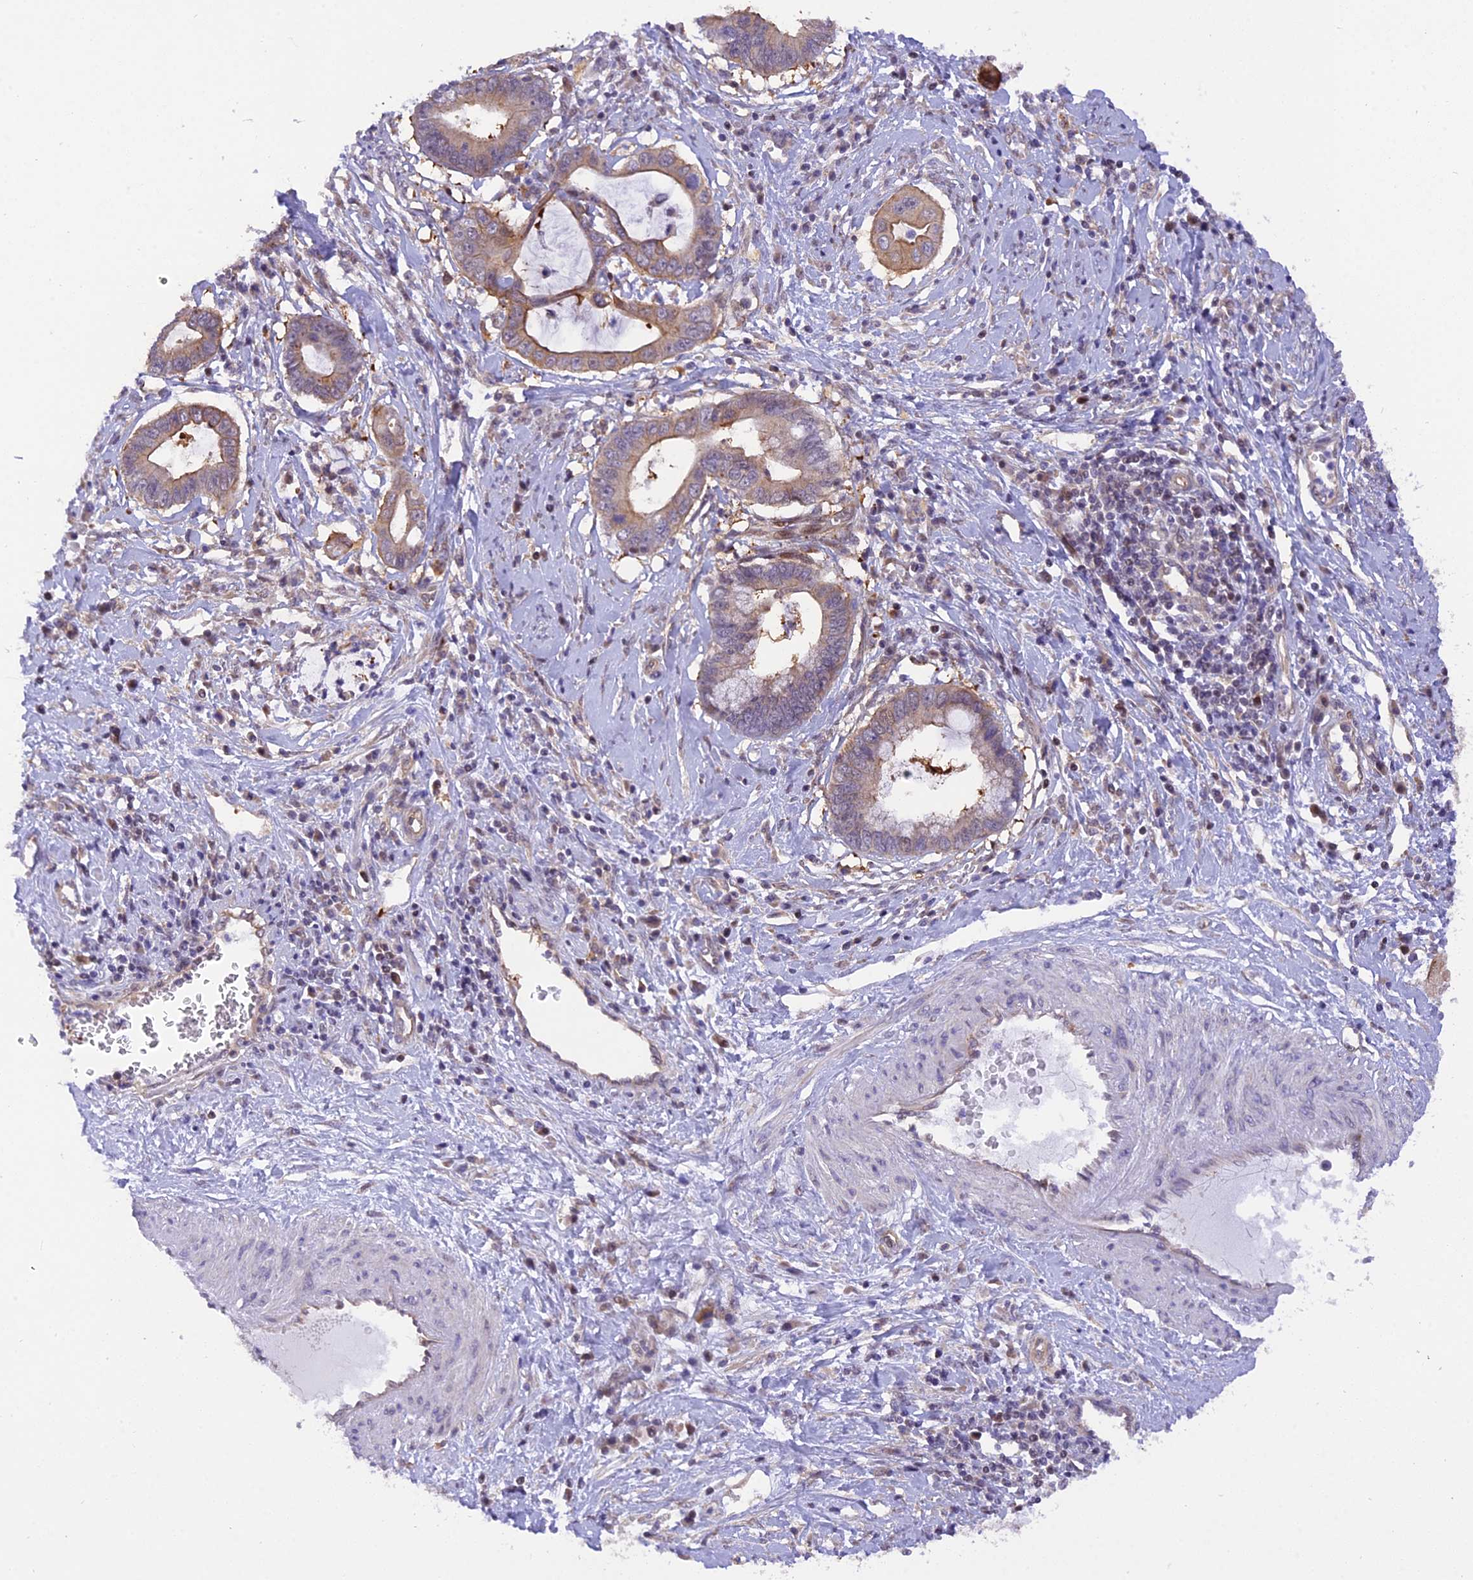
{"staining": {"intensity": "weak", "quantity": ">75%", "location": "cytoplasmic/membranous"}, "tissue": "cervical cancer", "cell_type": "Tumor cells", "image_type": "cancer", "snomed": [{"axis": "morphology", "description": "Adenocarcinoma, NOS"}, {"axis": "topography", "description": "Cervix"}], "caption": "Protein staining of adenocarcinoma (cervical) tissue reveals weak cytoplasmic/membranous positivity in about >75% of tumor cells.", "gene": "SAMD4A", "patient": {"sex": "female", "age": 44}}